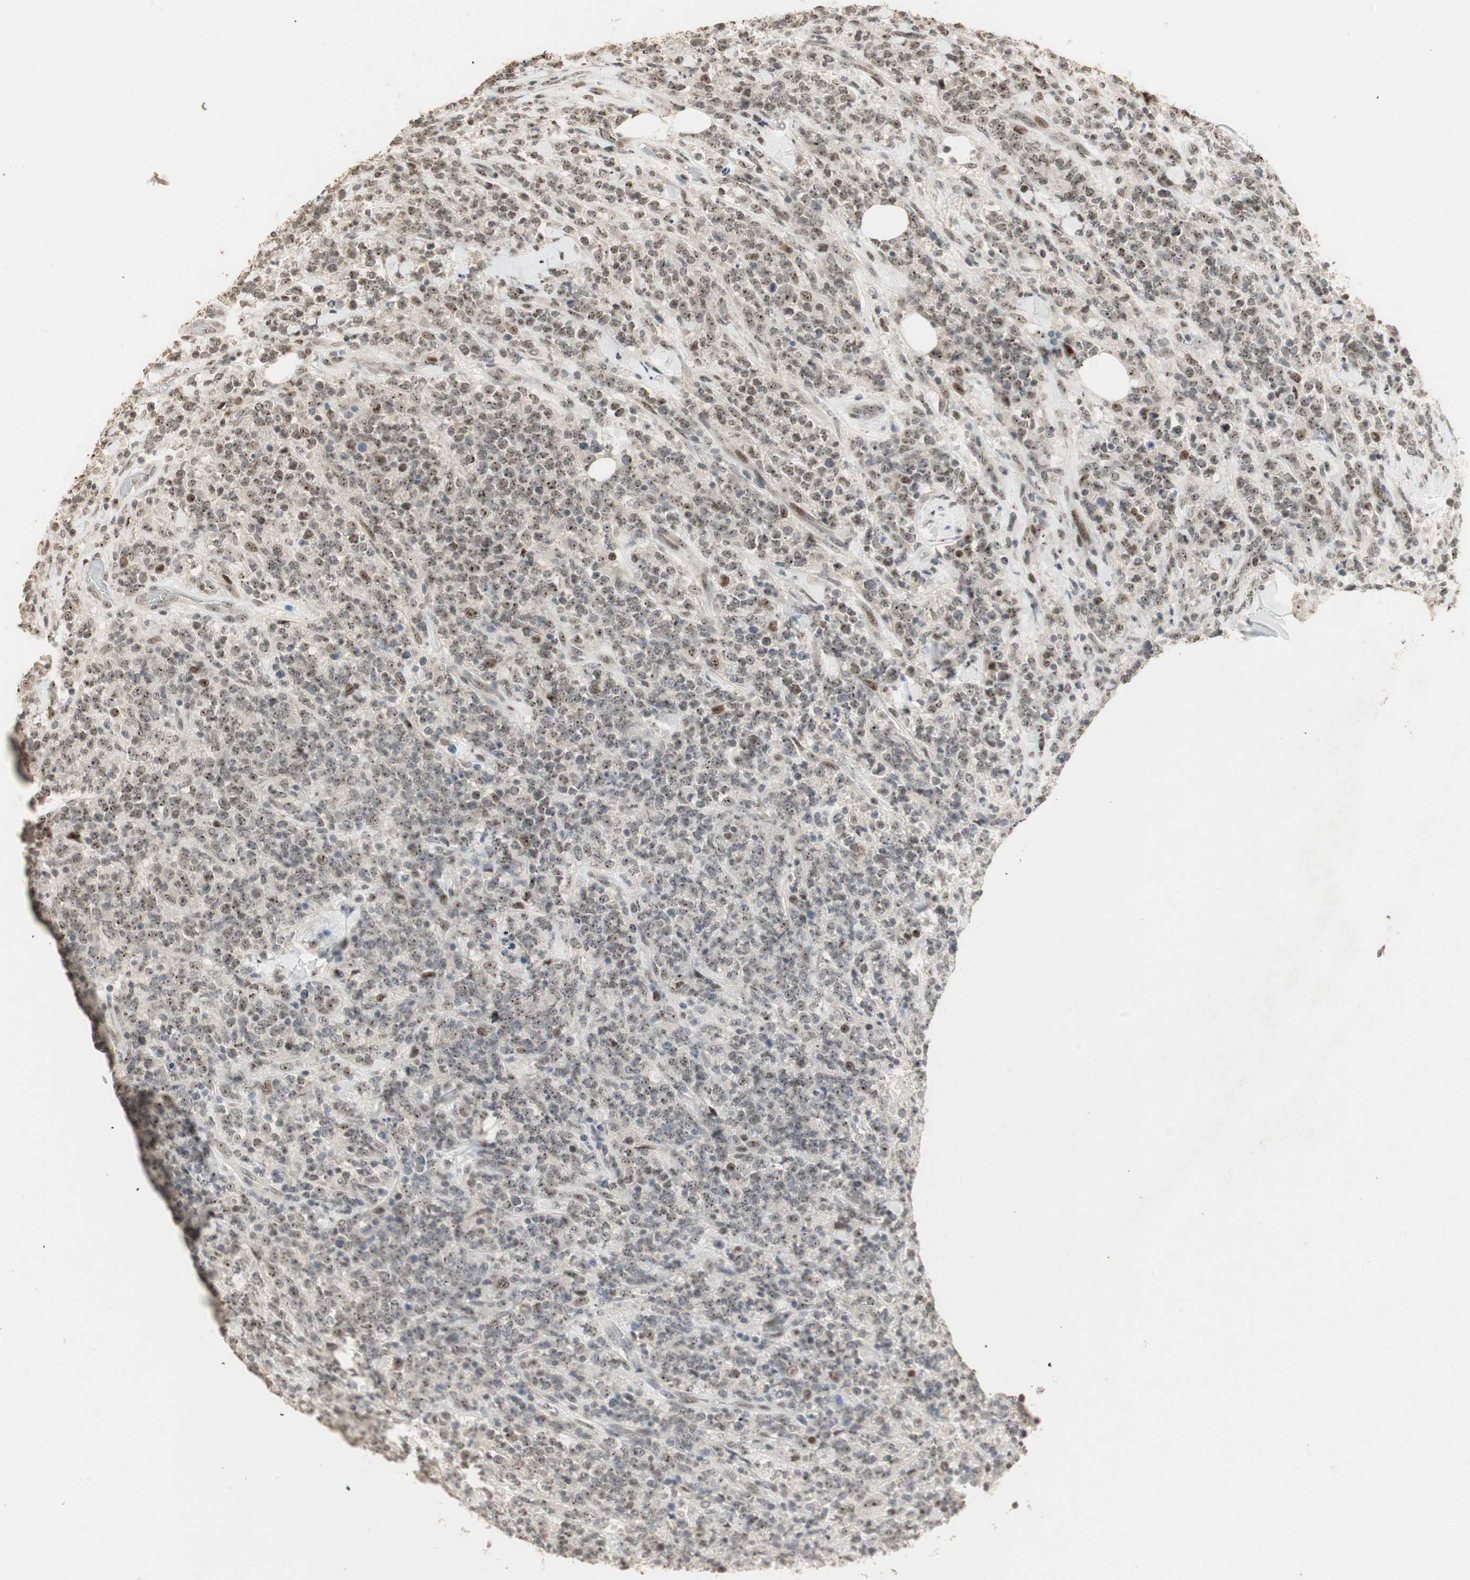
{"staining": {"intensity": "weak", "quantity": ">75%", "location": "nuclear"}, "tissue": "lymphoma", "cell_type": "Tumor cells", "image_type": "cancer", "snomed": [{"axis": "morphology", "description": "Malignant lymphoma, non-Hodgkin's type, High grade"}, {"axis": "topography", "description": "Soft tissue"}], "caption": "Immunohistochemical staining of human lymphoma displays low levels of weak nuclear protein staining in approximately >75% of tumor cells.", "gene": "ETV4", "patient": {"sex": "male", "age": 18}}